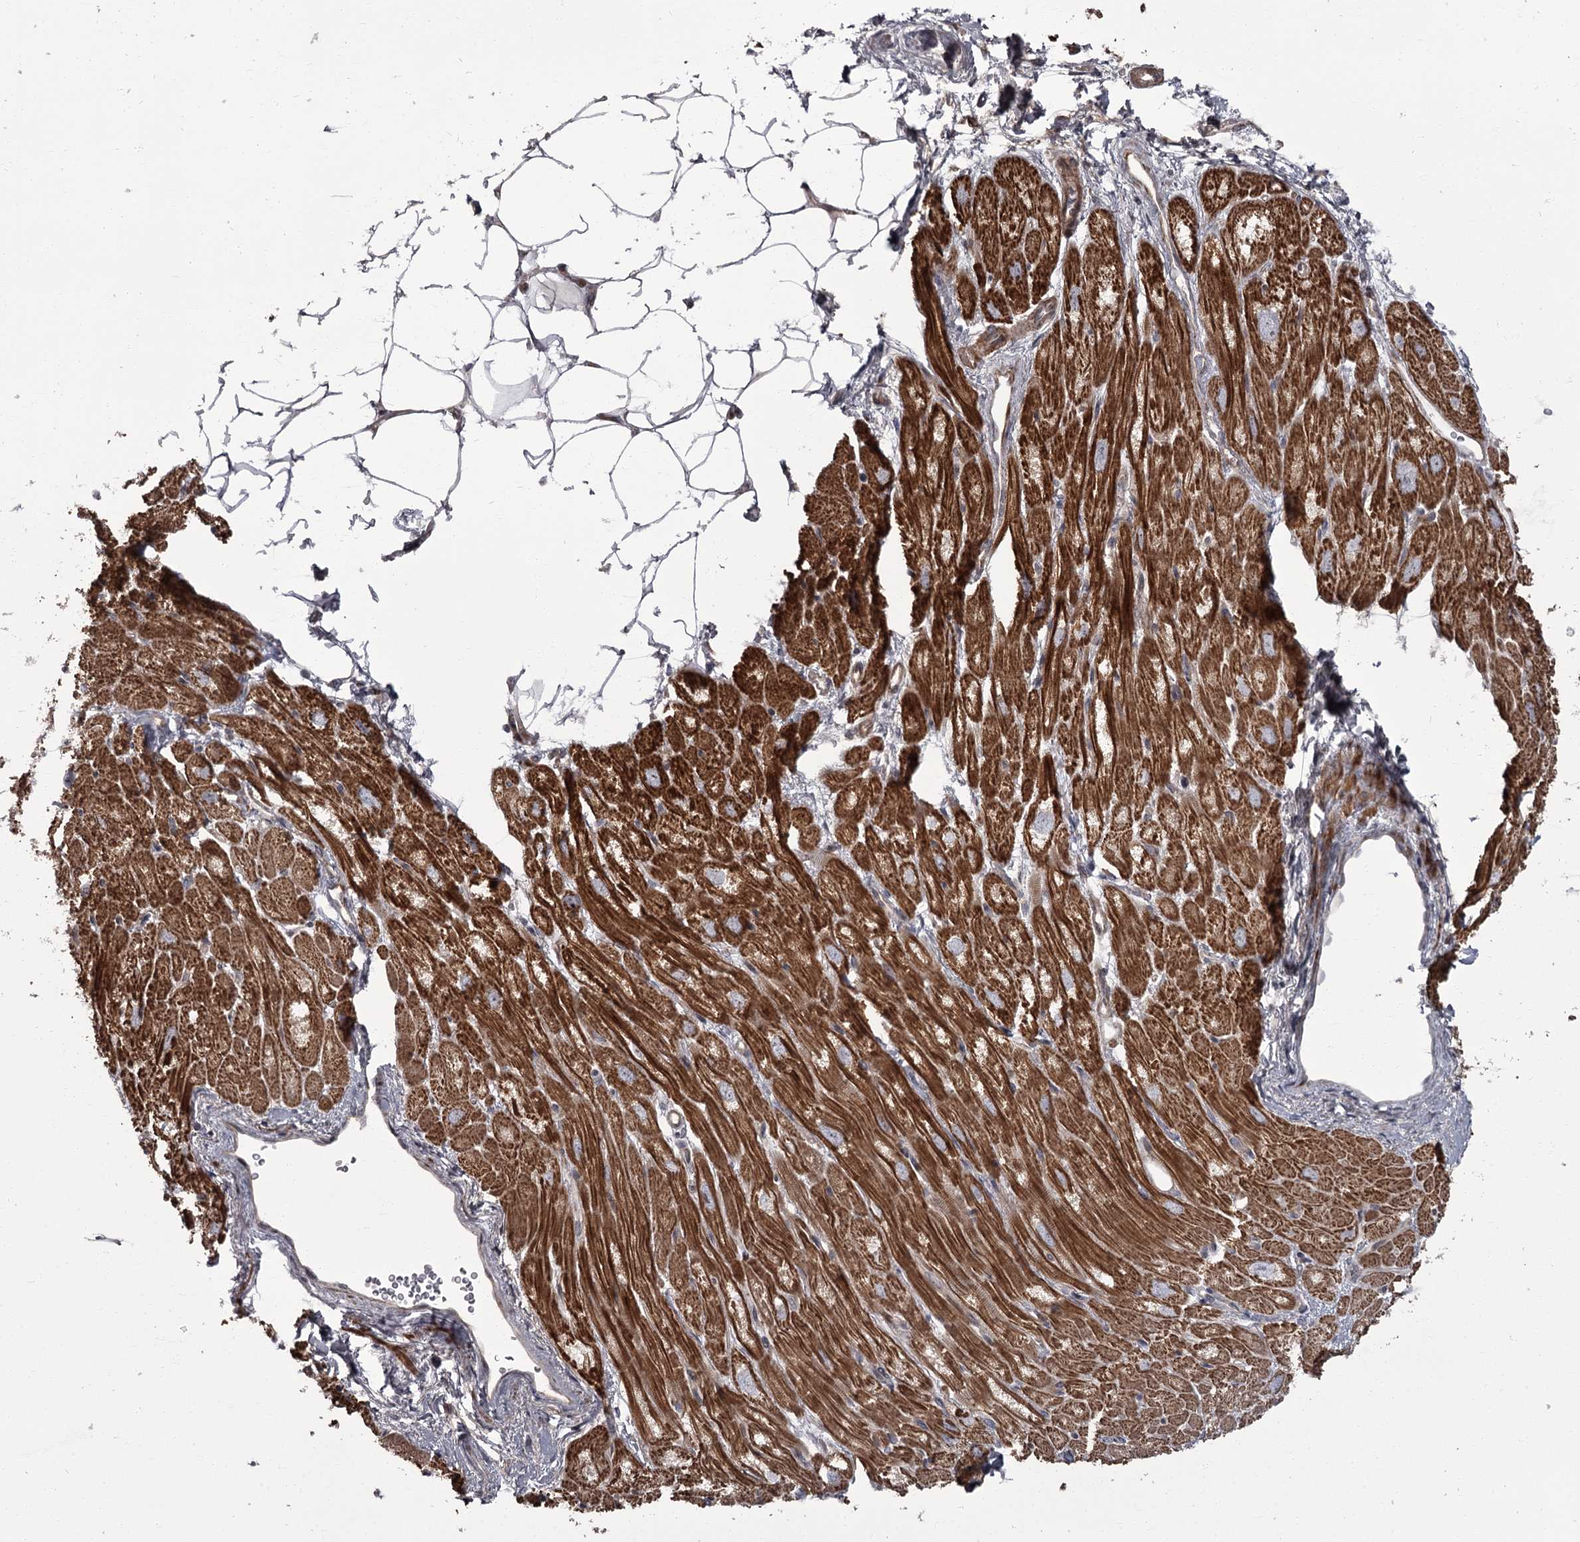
{"staining": {"intensity": "strong", "quantity": ">75%", "location": "cytoplasmic/membranous"}, "tissue": "heart muscle", "cell_type": "Cardiomyocytes", "image_type": "normal", "snomed": [{"axis": "morphology", "description": "Normal tissue, NOS"}, {"axis": "topography", "description": "Heart"}], "caption": "A brown stain highlights strong cytoplasmic/membranous expression of a protein in cardiomyocytes of unremarkable human heart muscle.", "gene": "THAP9", "patient": {"sex": "male", "age": 50}}